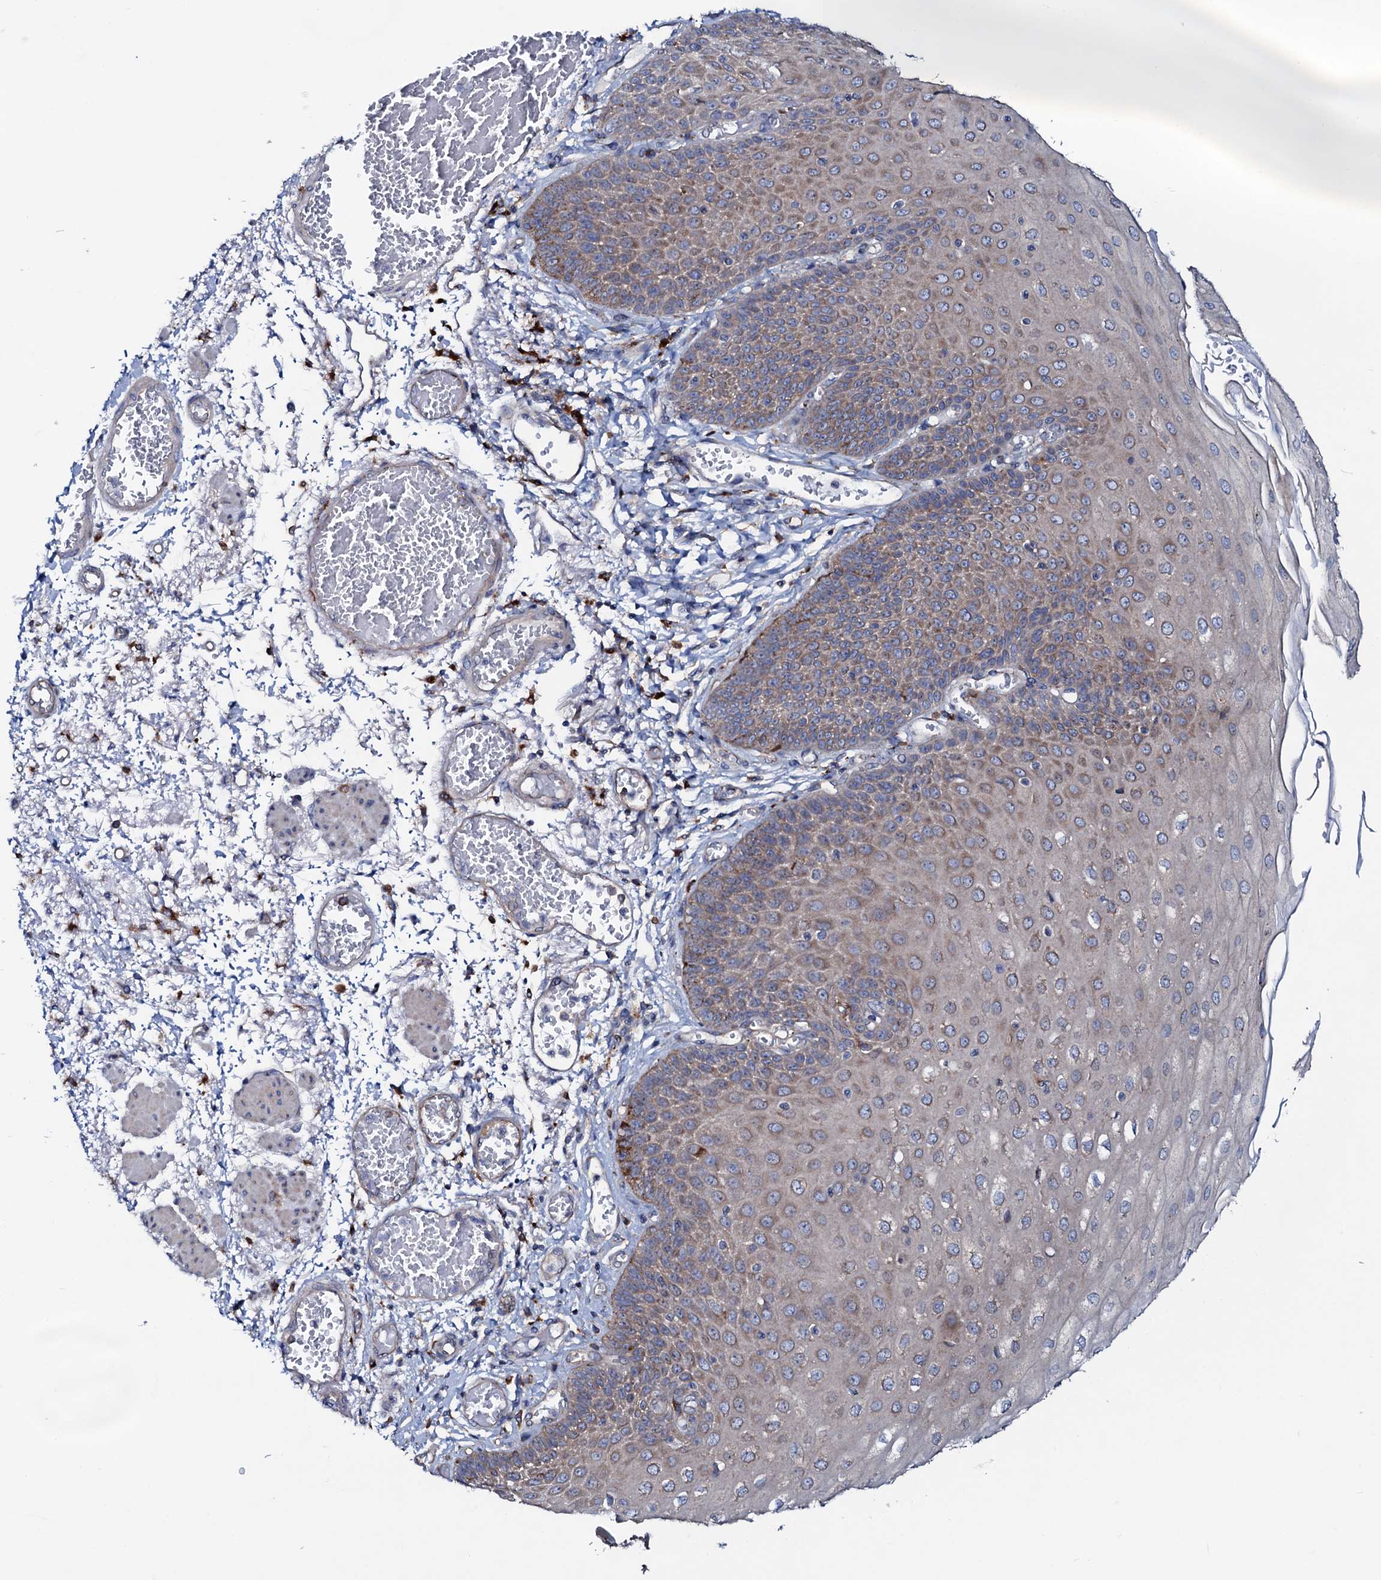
{"staining": {"intensity": "weak", "quantity": ">75%", "location": "cytoplasmic/membranous"}, "tissue": "esophagus", "cell_type": "Squamous epithelial cells", "image_type": "normal", "snomed": [{"axis": "morphology", "description": "Normal tissue, NOS"}, {"axis": "topography", "description": "Esophagus"}], "caption": "Protein expression analysis of normal esophagus shows weak cytoplasmic/membranous positivity in about >75% of squamous epithelial cells. (Brightfield microscopy of DAB IHC at high magnification).", "gene": "P2RX4", "patient": {"sex": "male", "age": 81}}